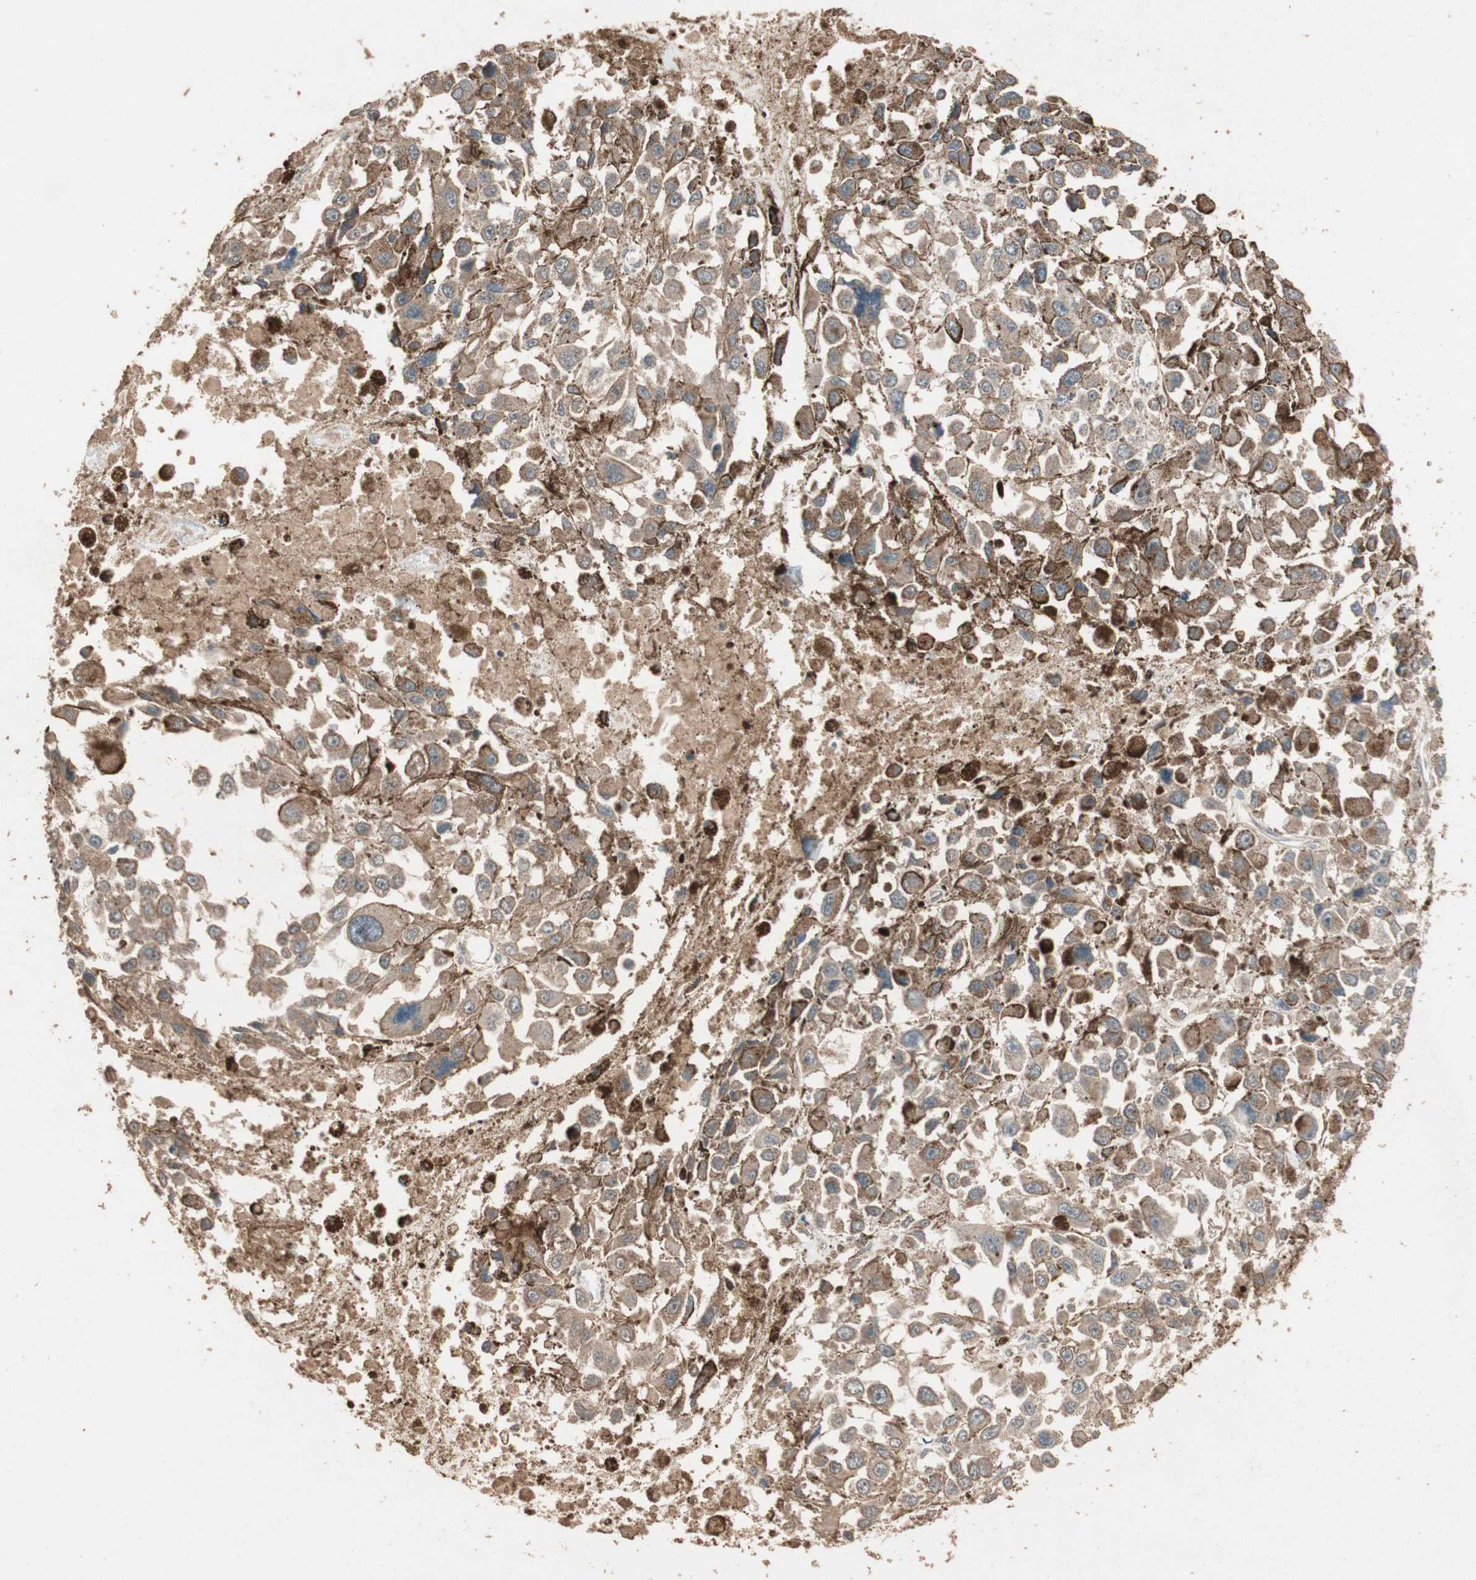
{"staining": {"intensity": "weak", "quantity": ">75%", "location": "cytoplasmic/membranous"}, "tissue": "melanoma", "cell_type": "Tumor cells", "image_type": "cancer", "snomed": [{"axis": "morphology", "description": "Malignant melanoma, Metastatic site"}, {"axis": "topography", "description": "Lymph node"}], "caption": "Immunohistochemical staining of malignant melanoma (metastatic site) demonstrates low levels of weak cytoplasmic/membranous staining in approximately >75% of tumor cells.", "gene": "USP20", "patient": {"sex": "male", "age": 59}}